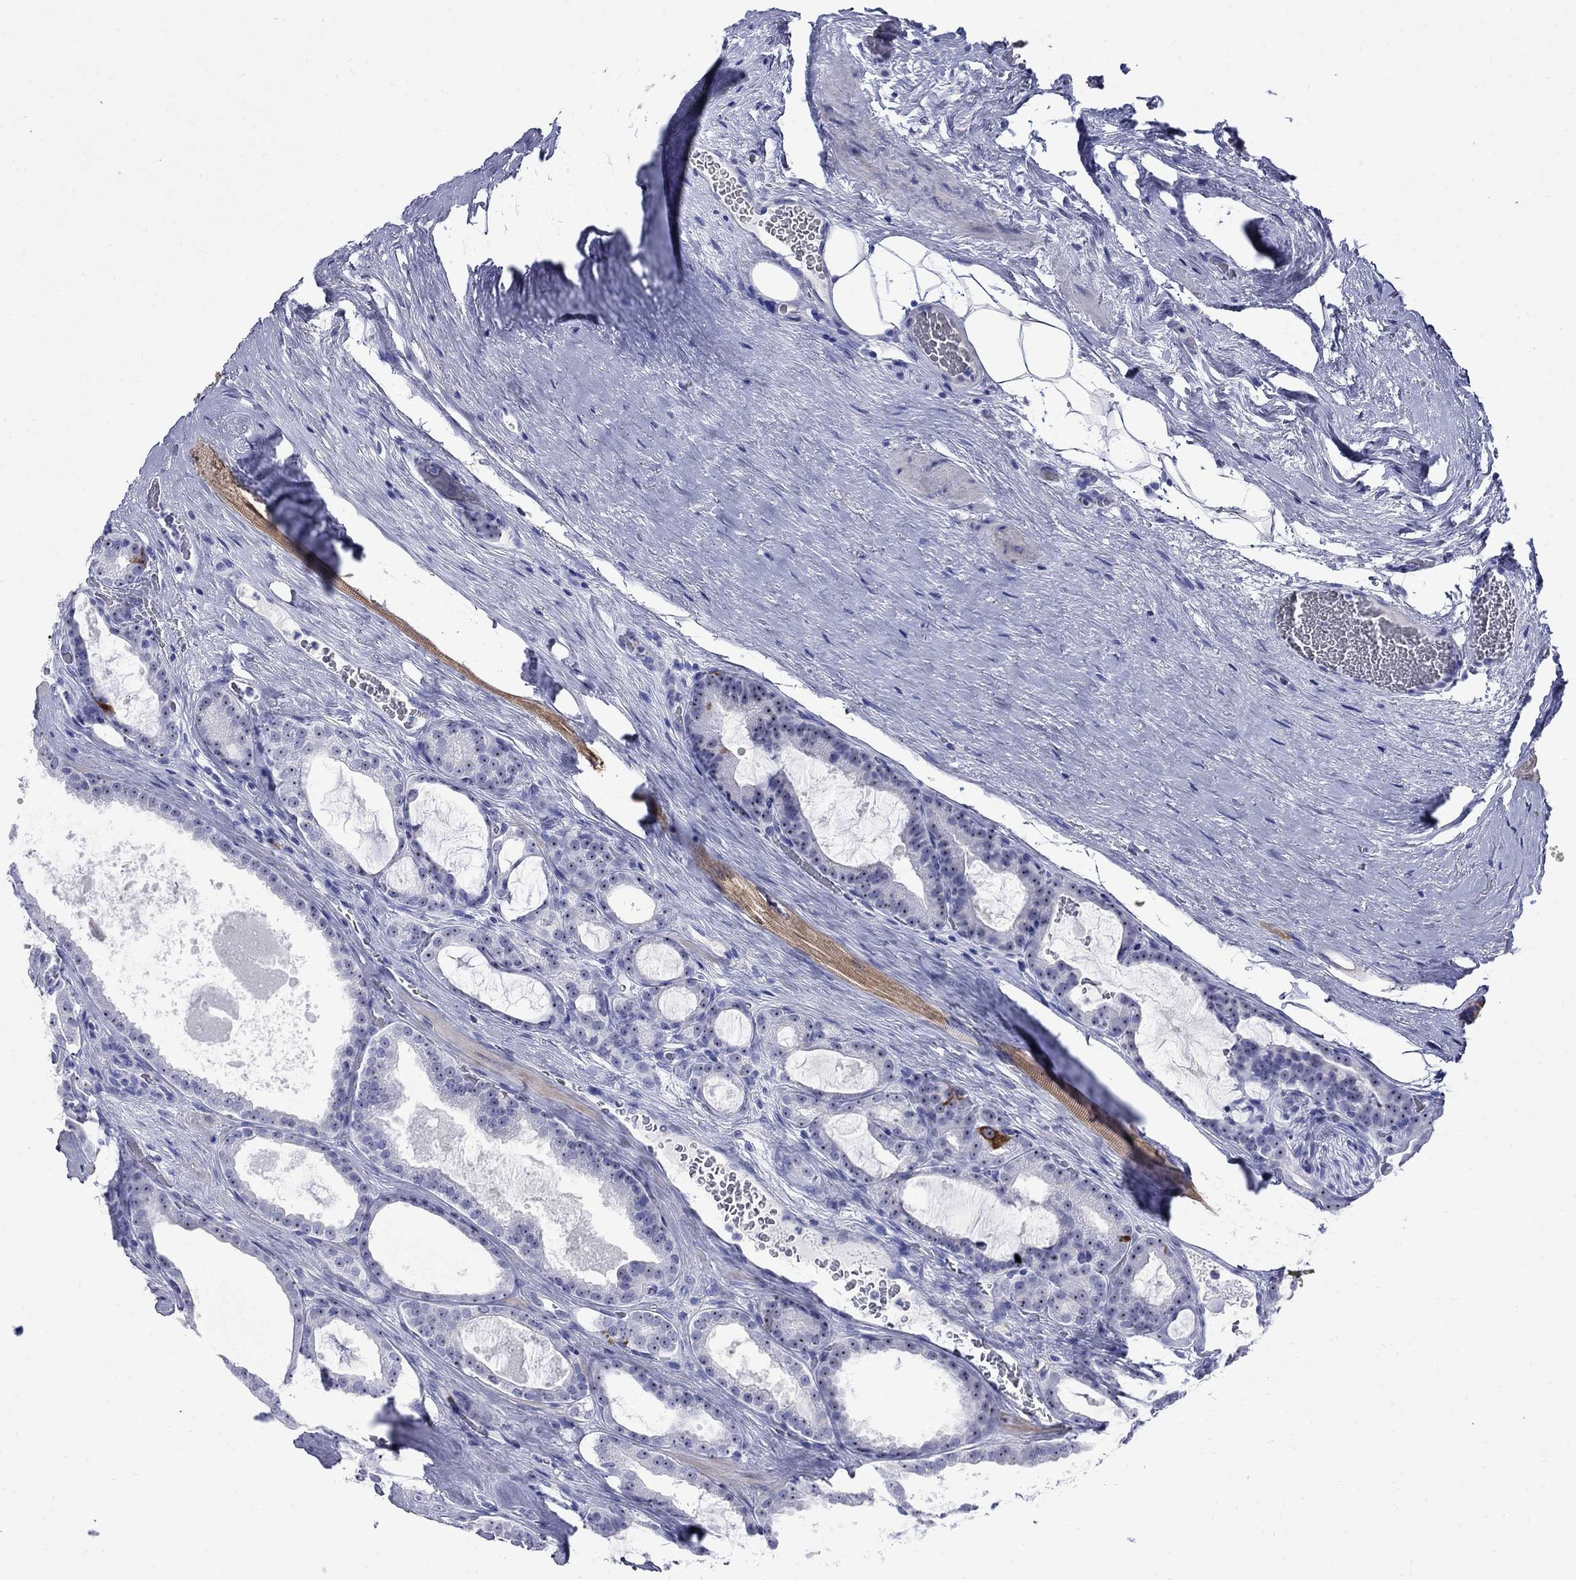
{"staining": {"intensity": "strong", "quantity": "<25%", "location": "cytoplasmic/membranous"}, "tissue": "prostate cancer", "cell_type": "Tumor cells", "image_type": "cancer", "snomed": [{"axis": "morphology", "description": "Adenocarcinoma, NOS"}, {"axis": "topography", "description": "Prostate"}], "caption": "The photomicrograph exhibits immunohistochemical staining of prostate adenocarcinoma. There is strong cytoplasmic/membranous expression is seen in about <25% of tumor cells. (brown staining indicates protein expression, while blue staining denotes nuclei).", "gene": "TACC3", "patient": {"sex": "male", "age": 67}}